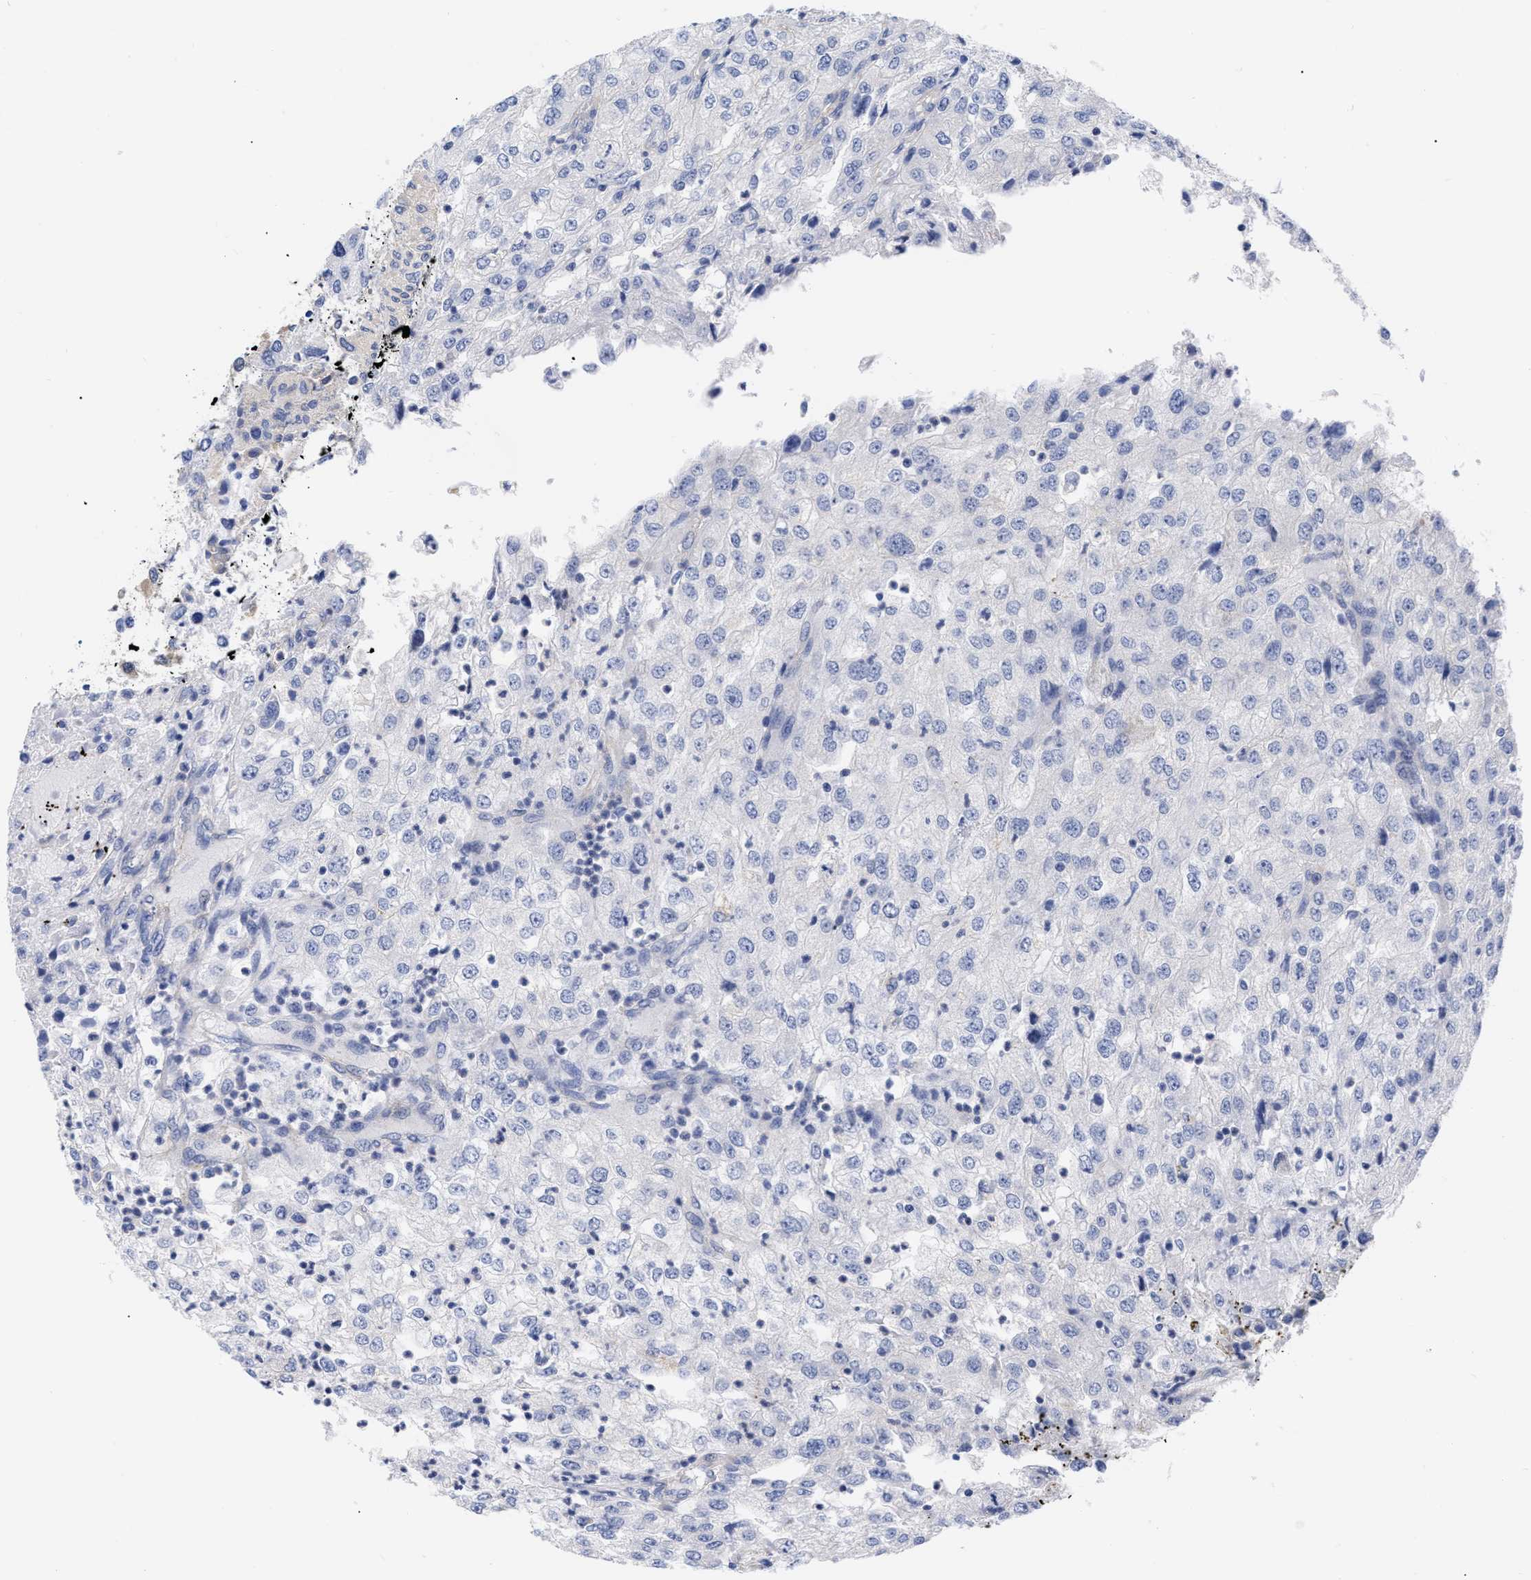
{"staining": {"intensity": "negative", "quantity": "none", "location": "none"}, "tissue": "renal cancer", "cell_type": "Tumor cells", "image_type": "cancer", "snomed": [{"axis": "morphology", "description": "Adenocarcinoma, NOS"}, {"axis": "topography", "description": "Kidney"}], "caption": "High magnification brightfield microscopy of adenocarcinoma (renal) stained with DAB (3,3'-diaminobenzidine) (brown) and counterstained with hematoxylin (blue): tumor cells show no significant expression.", "gene": "IRAG2", "patient": {"sex": "female", "age": 54}}